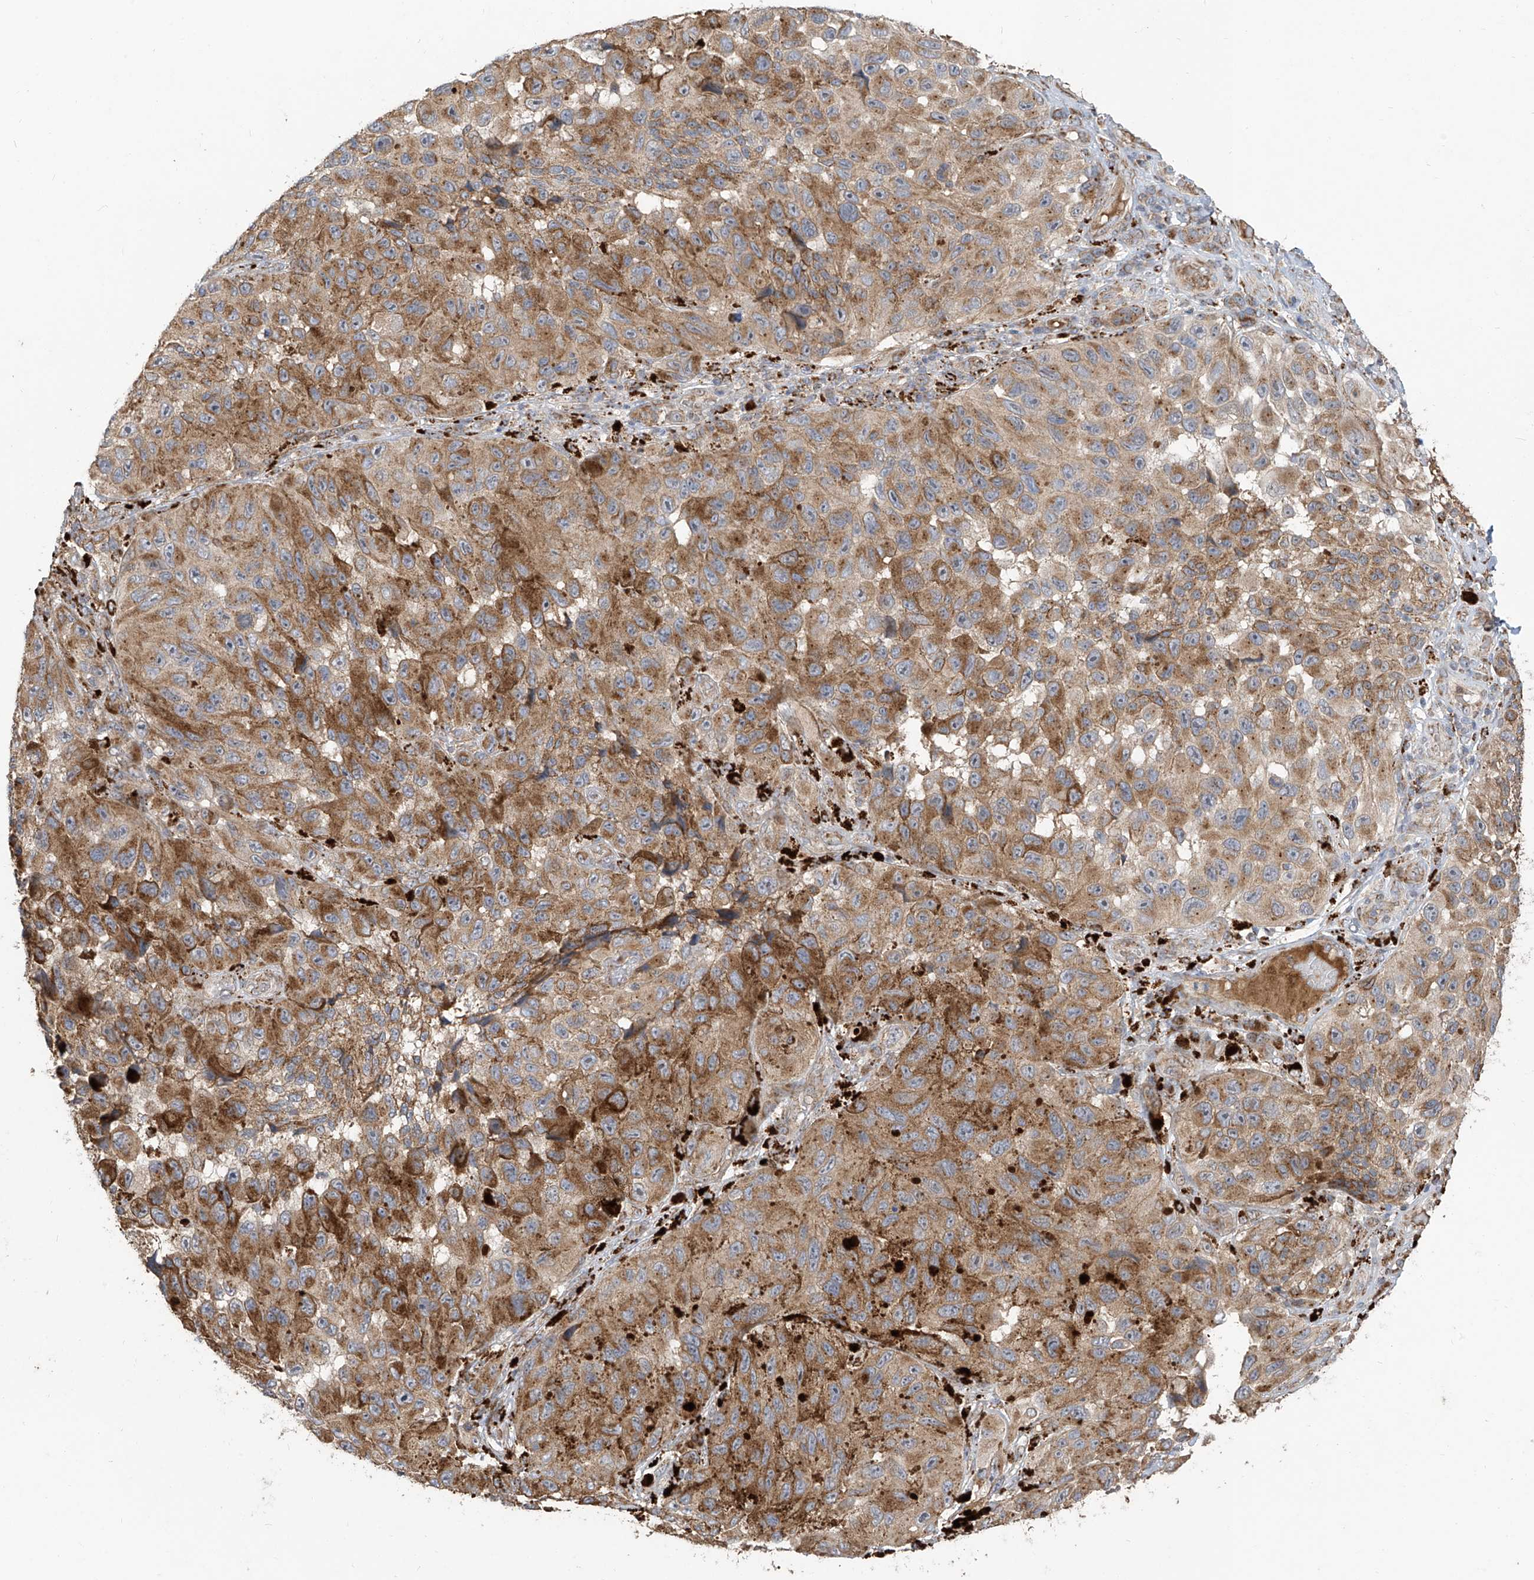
{"staining": {"intensity": "moderate", "quantity": ">75%", "location": "cytoplasmic/membranous"}, "tissue": "melanoma", "cell_type": "Tumor cells", "image_type": "cancer", "snomed": [{"axis": "morphology", "description": "Malignant melanoma, NOS"}, {"axis": "topography", "description": "Skin"}], "caption": "Immunohistochemistry histopathology image of neoplastic tissue: melanoma stained using immunohistochemistry (IHC) demonstrates medium levels of moderate protein expression localized specifically in the cytoplasmic/membranous of tumor cells, appearing as a cytoplasmic/membranous brown color.", "gene": "C2orf74", "patient": {"sex": "female", "age": 73}}